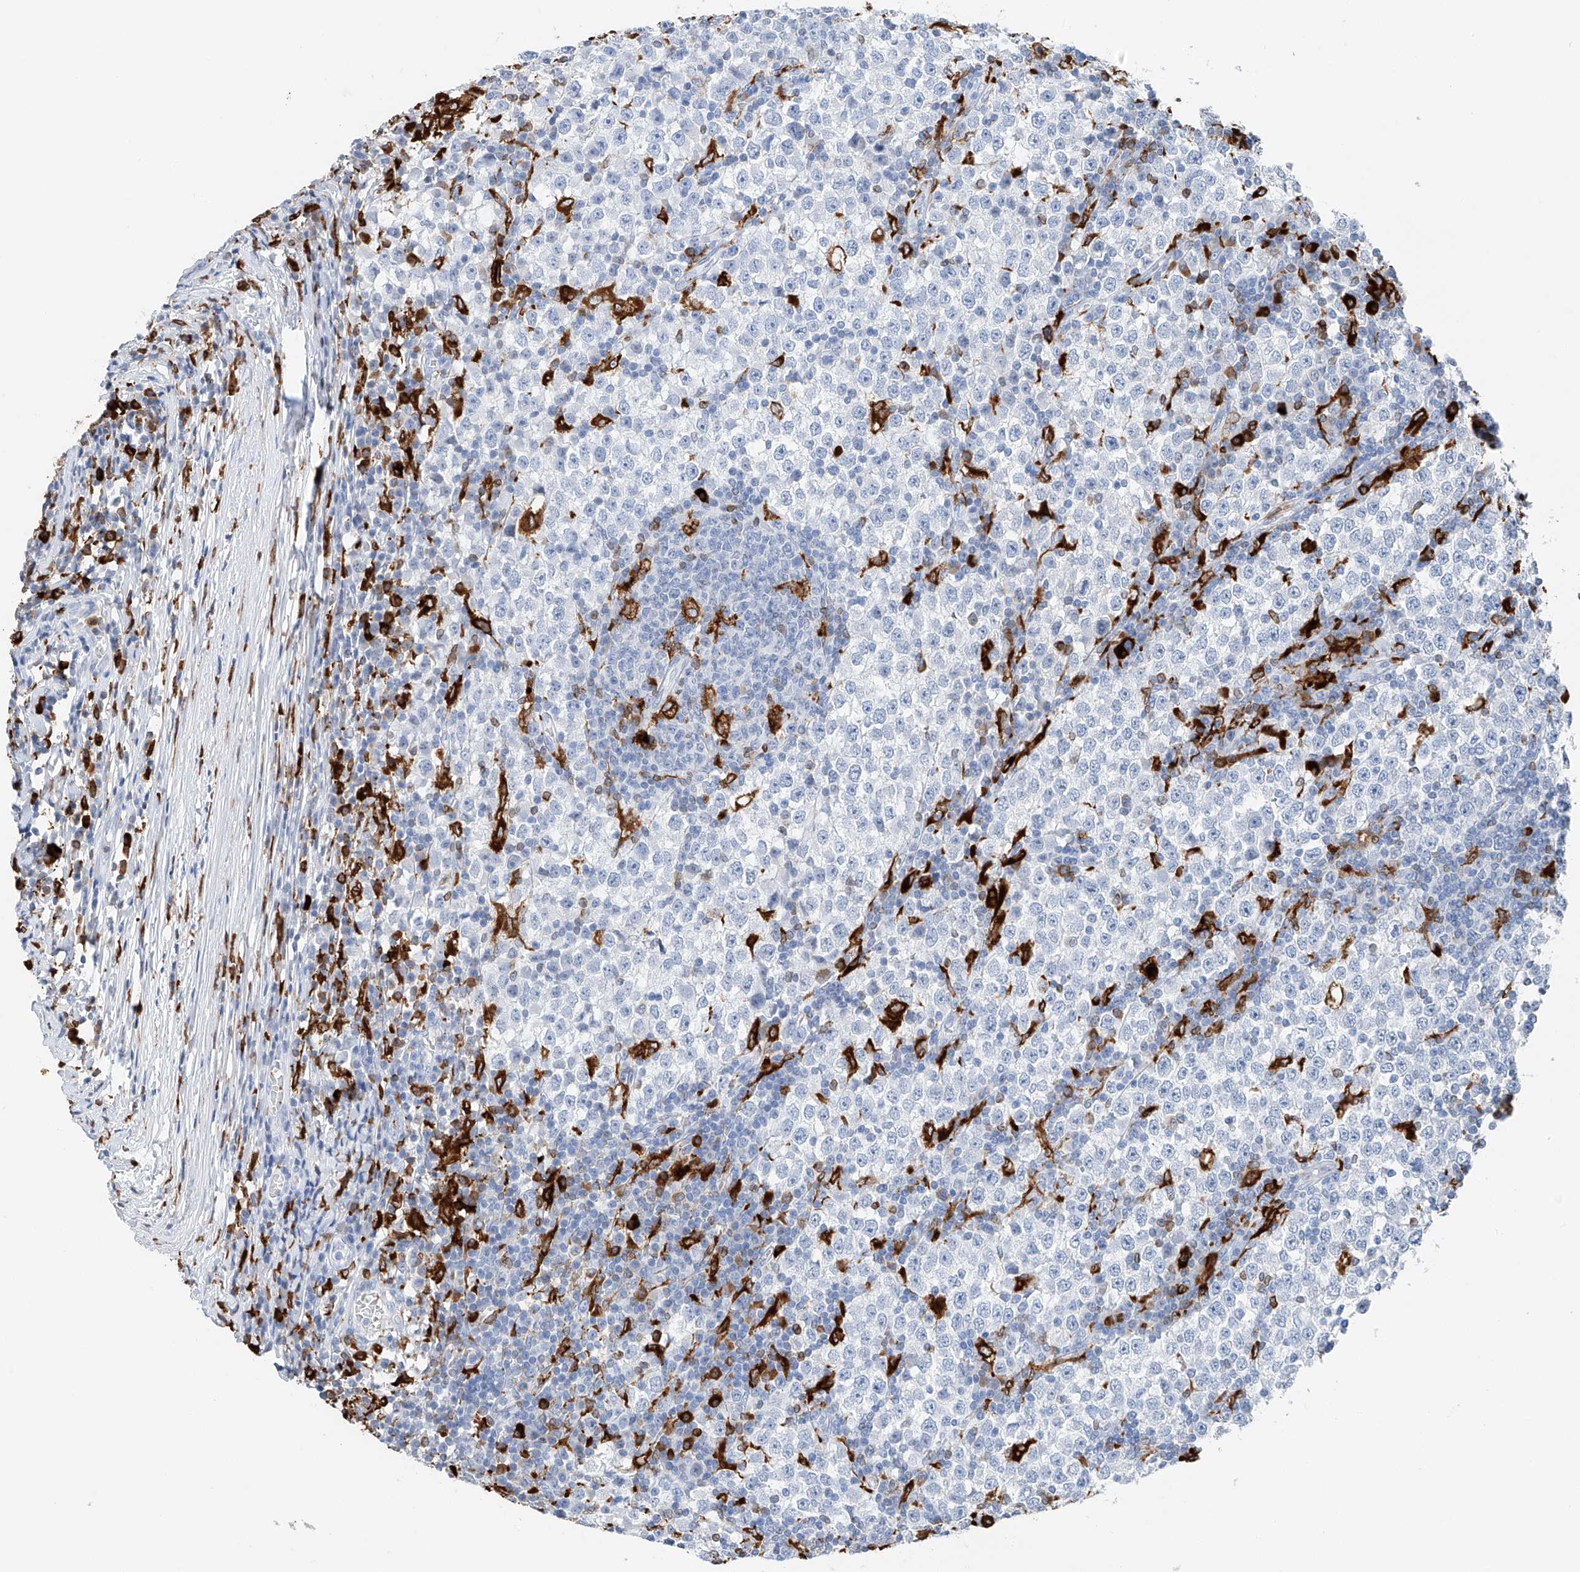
{"staining": {"intensity": "negative", "quantity": "none", "location": "none"}, "tissue": "testis cancer", "cell_type": "Tumor cells", "image_type": "cancer", "snomed": [{"axis": "morphology", "description": "Seminoma, NOS"}, {"axis": "topography", "description": "Testis"}], "caption": "Human testis cancer stained for a protein using immunohistochemistry displays no expression in tumor cells.", "gene": "TBXAS1", "patient": {"sex": "male", "age": 65}}